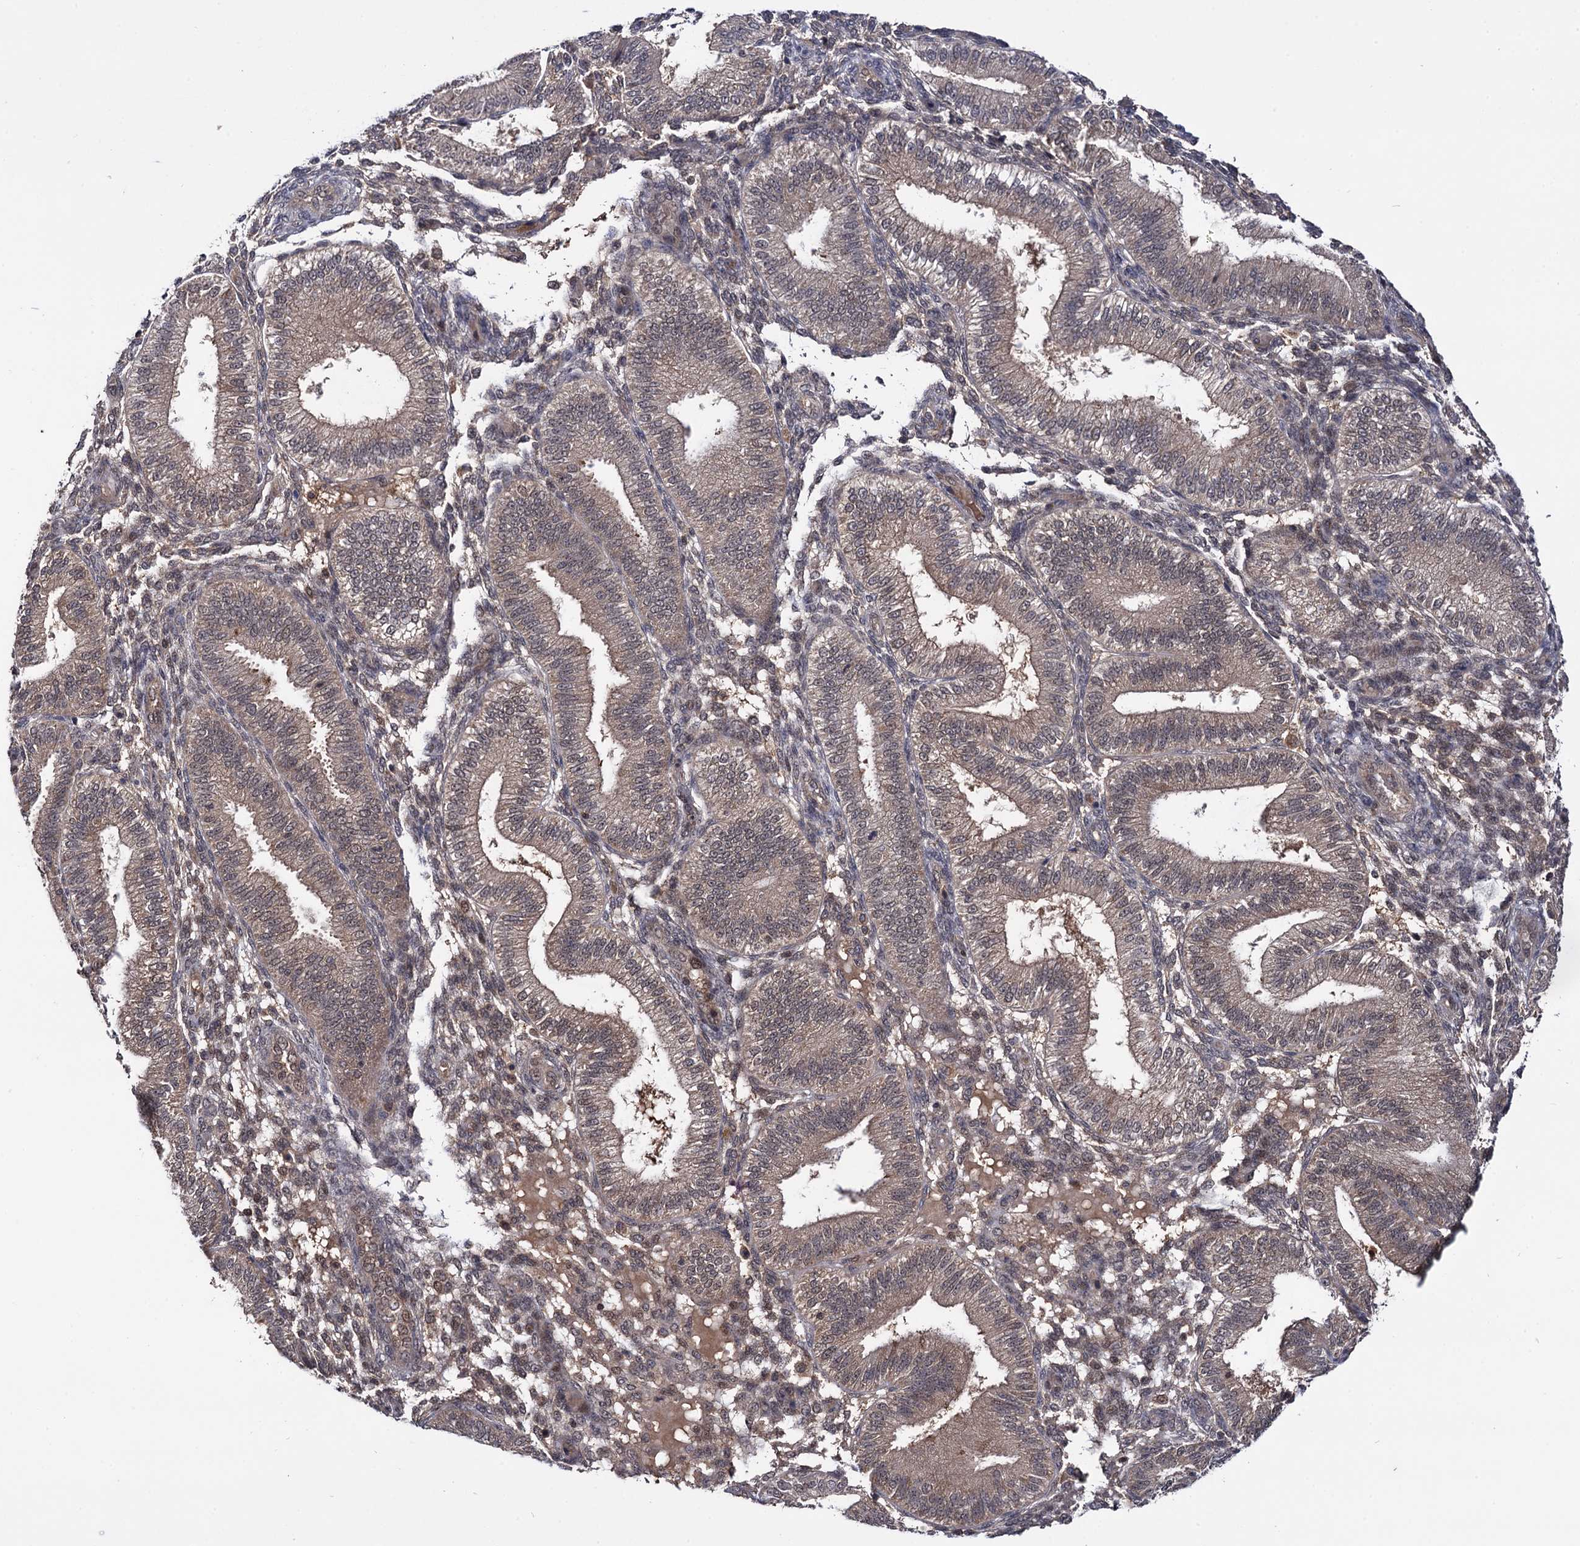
{"staining": {"intensity": "weak", "quantity": "25%-75%", "location": "cytoplasmic/membranous"}, "tissue": "endometrium", "cell_type": "Cells in endometrial stroma", "image_type": "normal", "snomed": [{"axis": "morphology", "description": "Normal tissue, NOS"}, {"axis": "topography", "description": "Endometrium"}], "caption": "High-power microscopy captured an immunohistochemistry (IHC) histopathology image of unremarkable endometrium, revealing weak cytoplasmic/membranous staining in about 25%-75% of cells in endometrial stroma.", "gene": "MICAL2", "patient": {"sex": "female", "age": 39}}